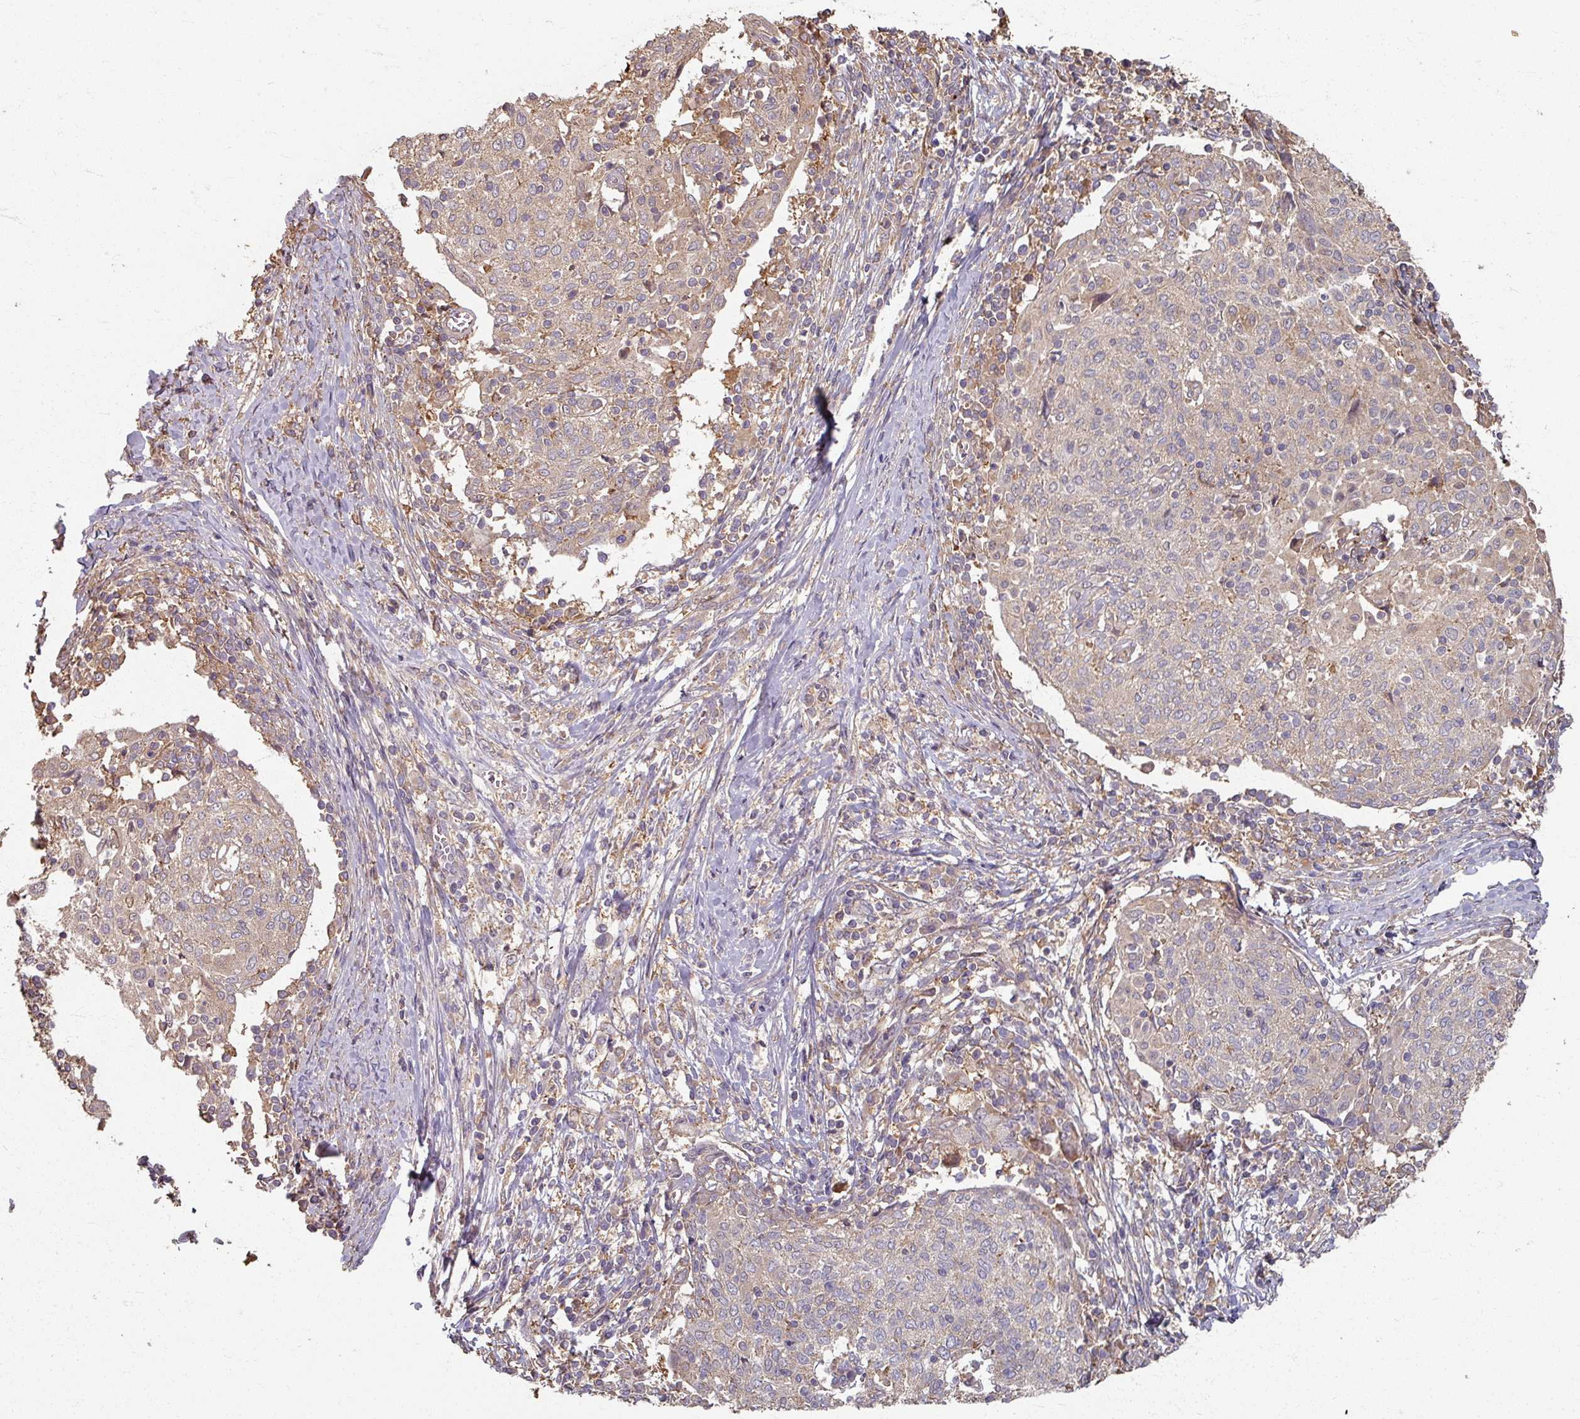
{"staining": {"intensity": "negative", "quantity": "none", "location": "none"}, "tissue": "cervical cancer", "cell_type": "Tumor cells", "image_type": "cancer", "snomed": [{"axis": "morphology", "description": "Squamous cell carcinoma, NOS"}, {"axis": "topography", "description": "Cervix"}], "caption": "Tumor cells are negative for brown protein staining in cervical squamous cell carcinoma. The staining is performed using DAB (3,3'-diaminobenzidine) brown chromogen with nuclei counter-stained in using hematoxylin.", "gene": "CCDC68", "patient": {"sex": "female", "age": 52}}